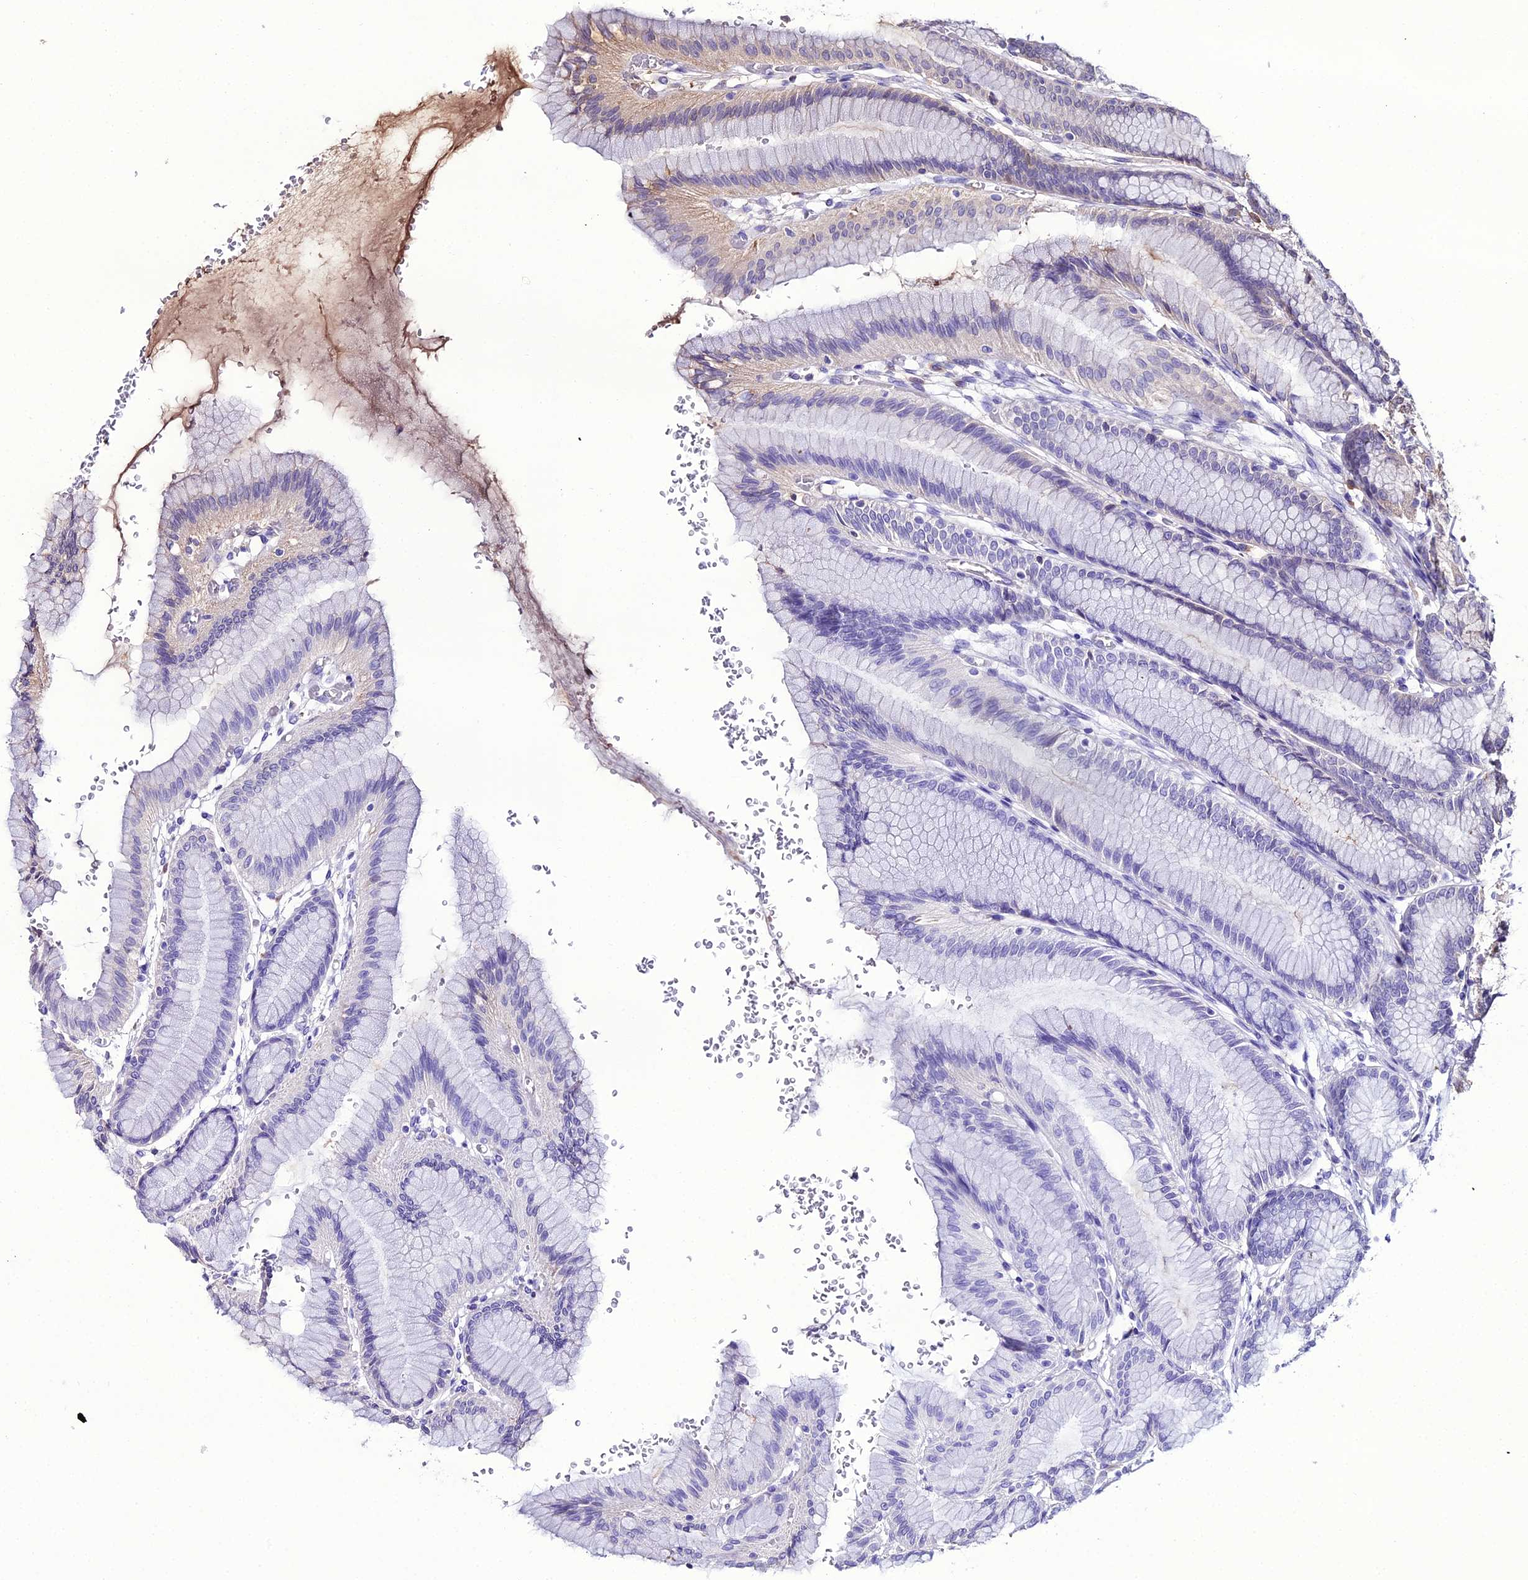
{"staining": {"intensity": "weak", "quantity": "25%-75%", "location": "cytoplasmic/membranous"}, "tissue": "stomach", "cell_type": "Glandular cells", "image_type": "normal", "snomed": [{"axis": "morphology", "description": "Normal tissue, NOS"}, {"axis": "morphology", "description": "Adenocarcinoma, NOS"}, {"axis": "morphology", "description": "Adenocarcinoma, High grade"}, {"axis": "topography", "description": "Stomach, upper"}, {"axis": "topography", "description": "Stomach"}], "caption": "Brown immunohistochemical staining in normal human stomach displays weak cytoplasmic/membranous expression in about 25%-75% of glandular cells.", "gene": "KCTD16", "patient": {"sex": "female", "age": 65}}